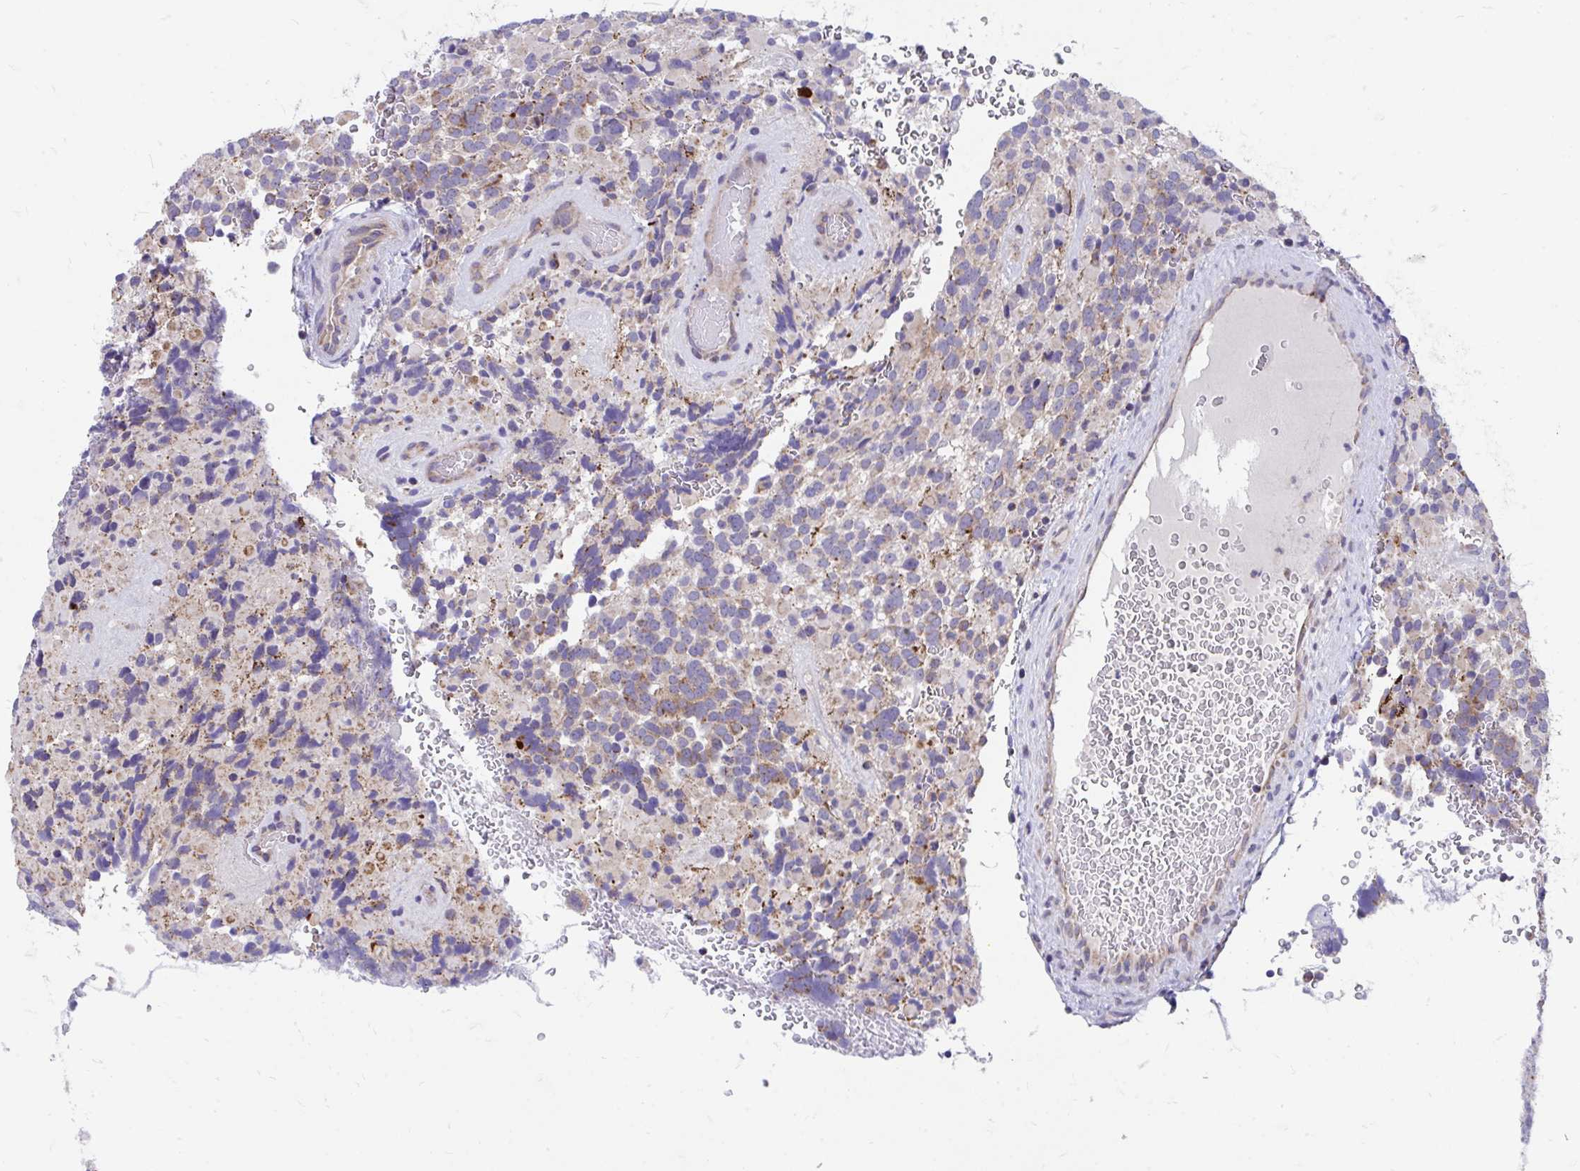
{"staining": {"intensity": "strong", "quantity": "25%-75%", "location": "cytoplasmic/membranous"}, "tissue": "glioma", "cell_type": "Tumor cells", "image_type": "cancer", "snomed": [{"axis": "morphology", "description": "Glioma, malignant, High grade"}, {"axis": "topography", "description": "Brain"}], "caption": "Glioma stained for a protein displays strong cytoplasmic/membranous positivity in tumor cells. (DAB (3,3'-diaminobenzidine) = brown stain, brightfield microscopy at high magnification).", "gene": "FHIP1B", "patient": {"sex": "female", "age": 40}}